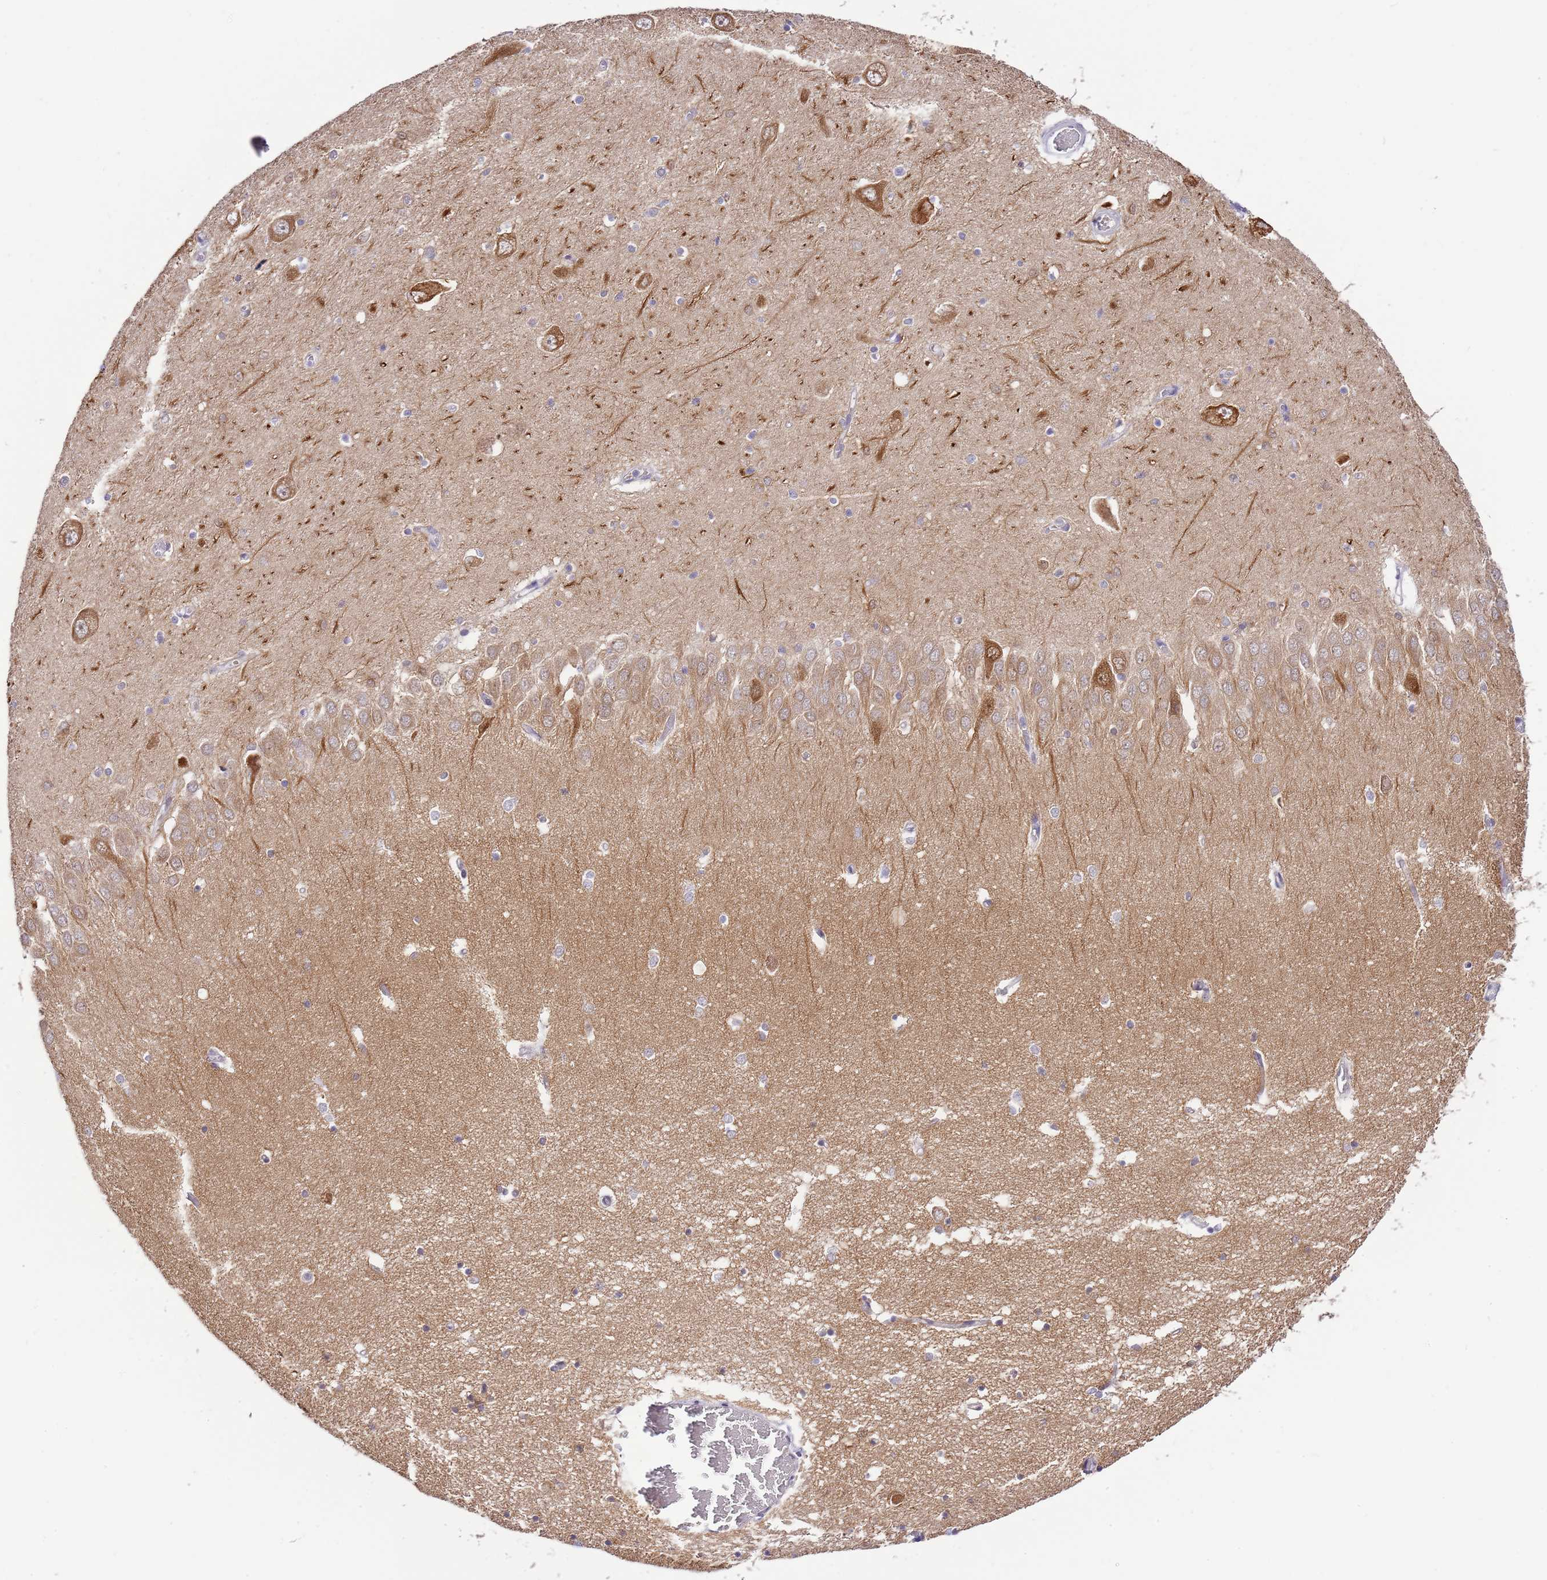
{"staining": {"intensity": "moderate", "quantity": "<25%", "location": "cytoplasmic/membranous"}, "tissue": "hippocampus", "cell_type": "Glial cells", "image_type": "normal", "snomed": [{"axis": "morphology", "description": "Normal tissue, NOS"}, {"axis": "topography", "description": "Hippocampus"}], "caption": "Unremarkable hippocampus exhibits moderate cytoplasmic/membranous positivity in approximately <25% of glial cells.", "gene": "RFK", "patient": {"sex": "male", "age": 70}}